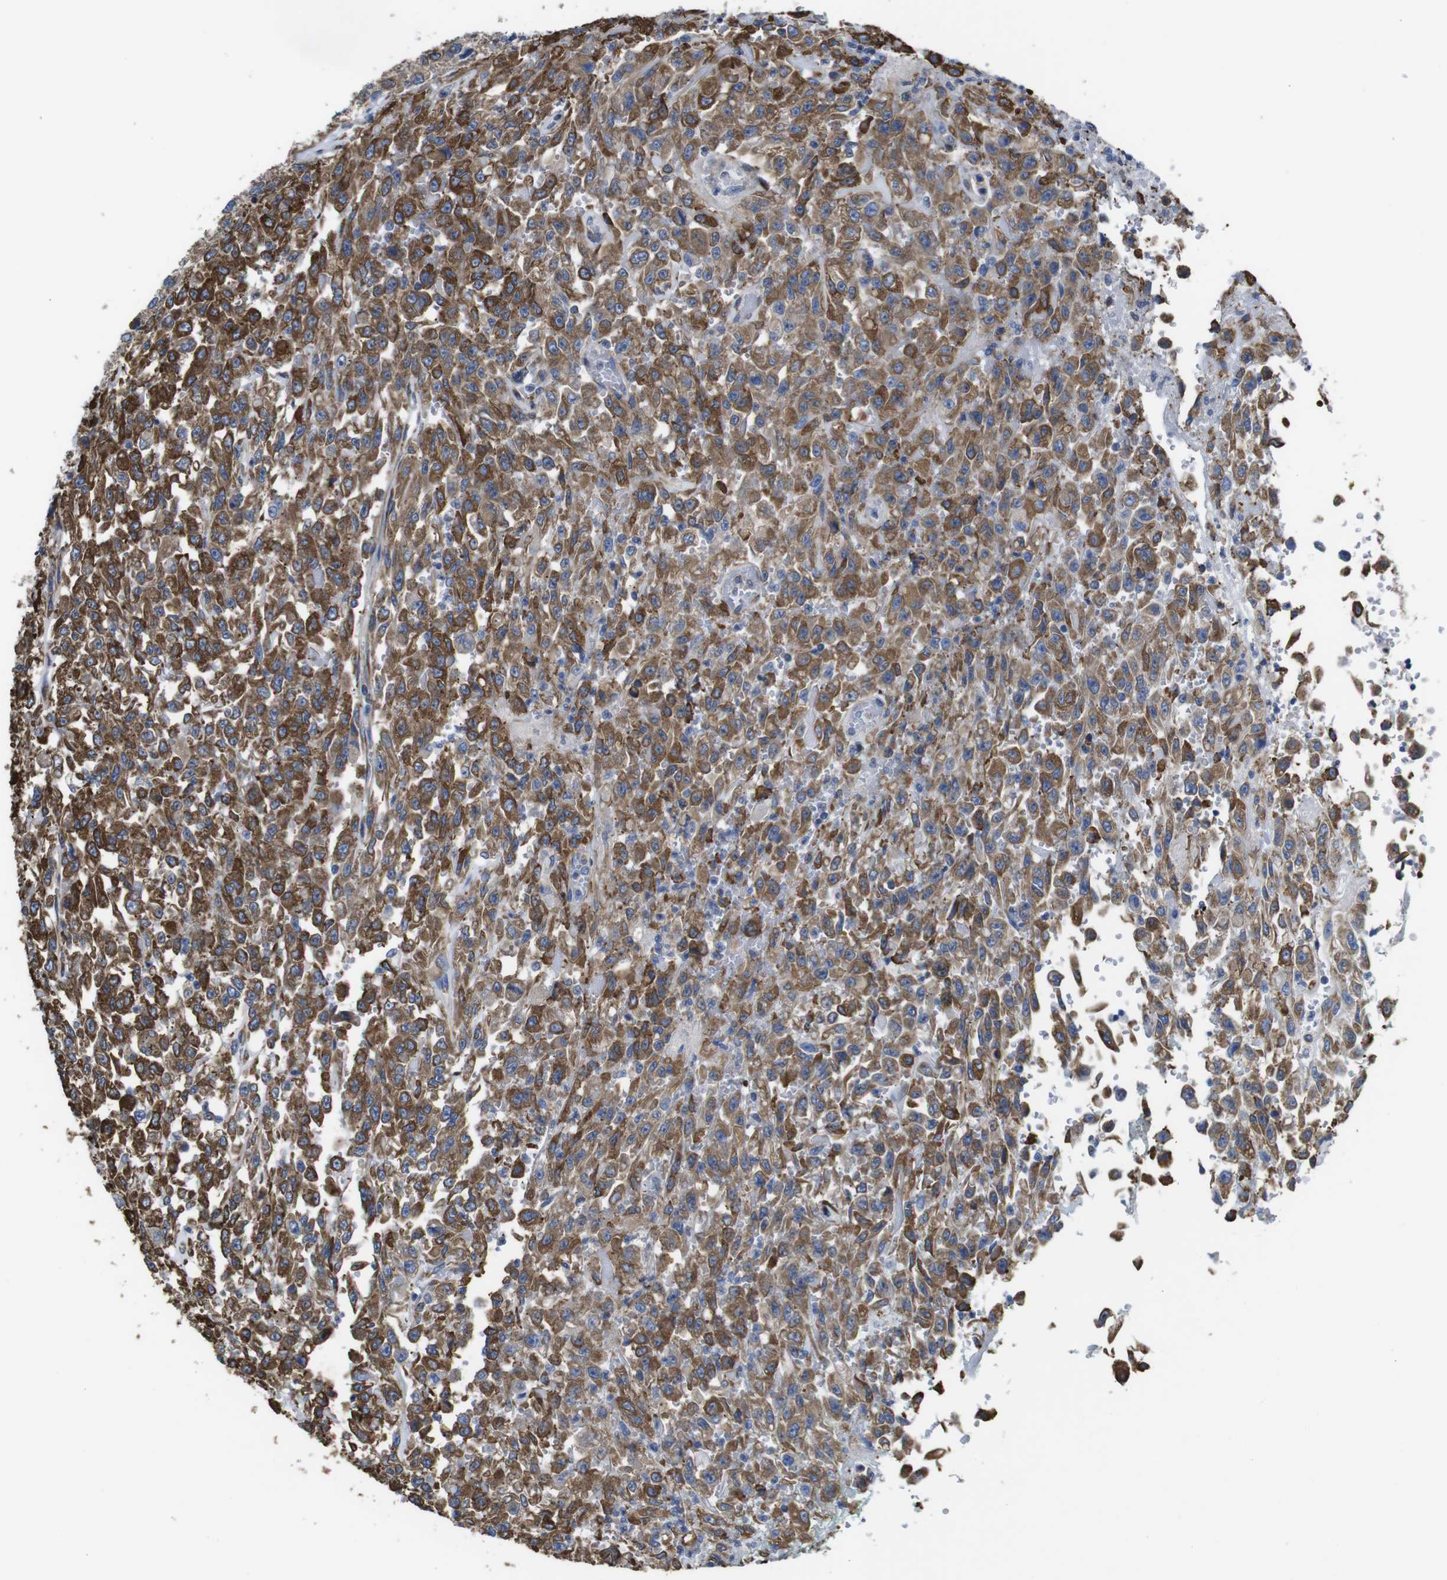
{"staining": {"intensity": "moderate", "quantity": ">75%", "location": "cytoplasmic/membranous"}, "tissue": "urothelial cancer", "cell_type": "Tumor cells", "image_type": "cancer", "snomed": [{"axis": "morphology", "description": "Urothelial carcinoma, High grade"}, {"axis": "topography", "description": "Urinary bladder"}], "caption": "IHC (DAB) staining of urothelial cancer exhibits moderate cytoplasmic/membranous protein expression in about >75% of tumor cells.", "gene": "PPIB", "patient": {"sex": "male", "age": 46}}